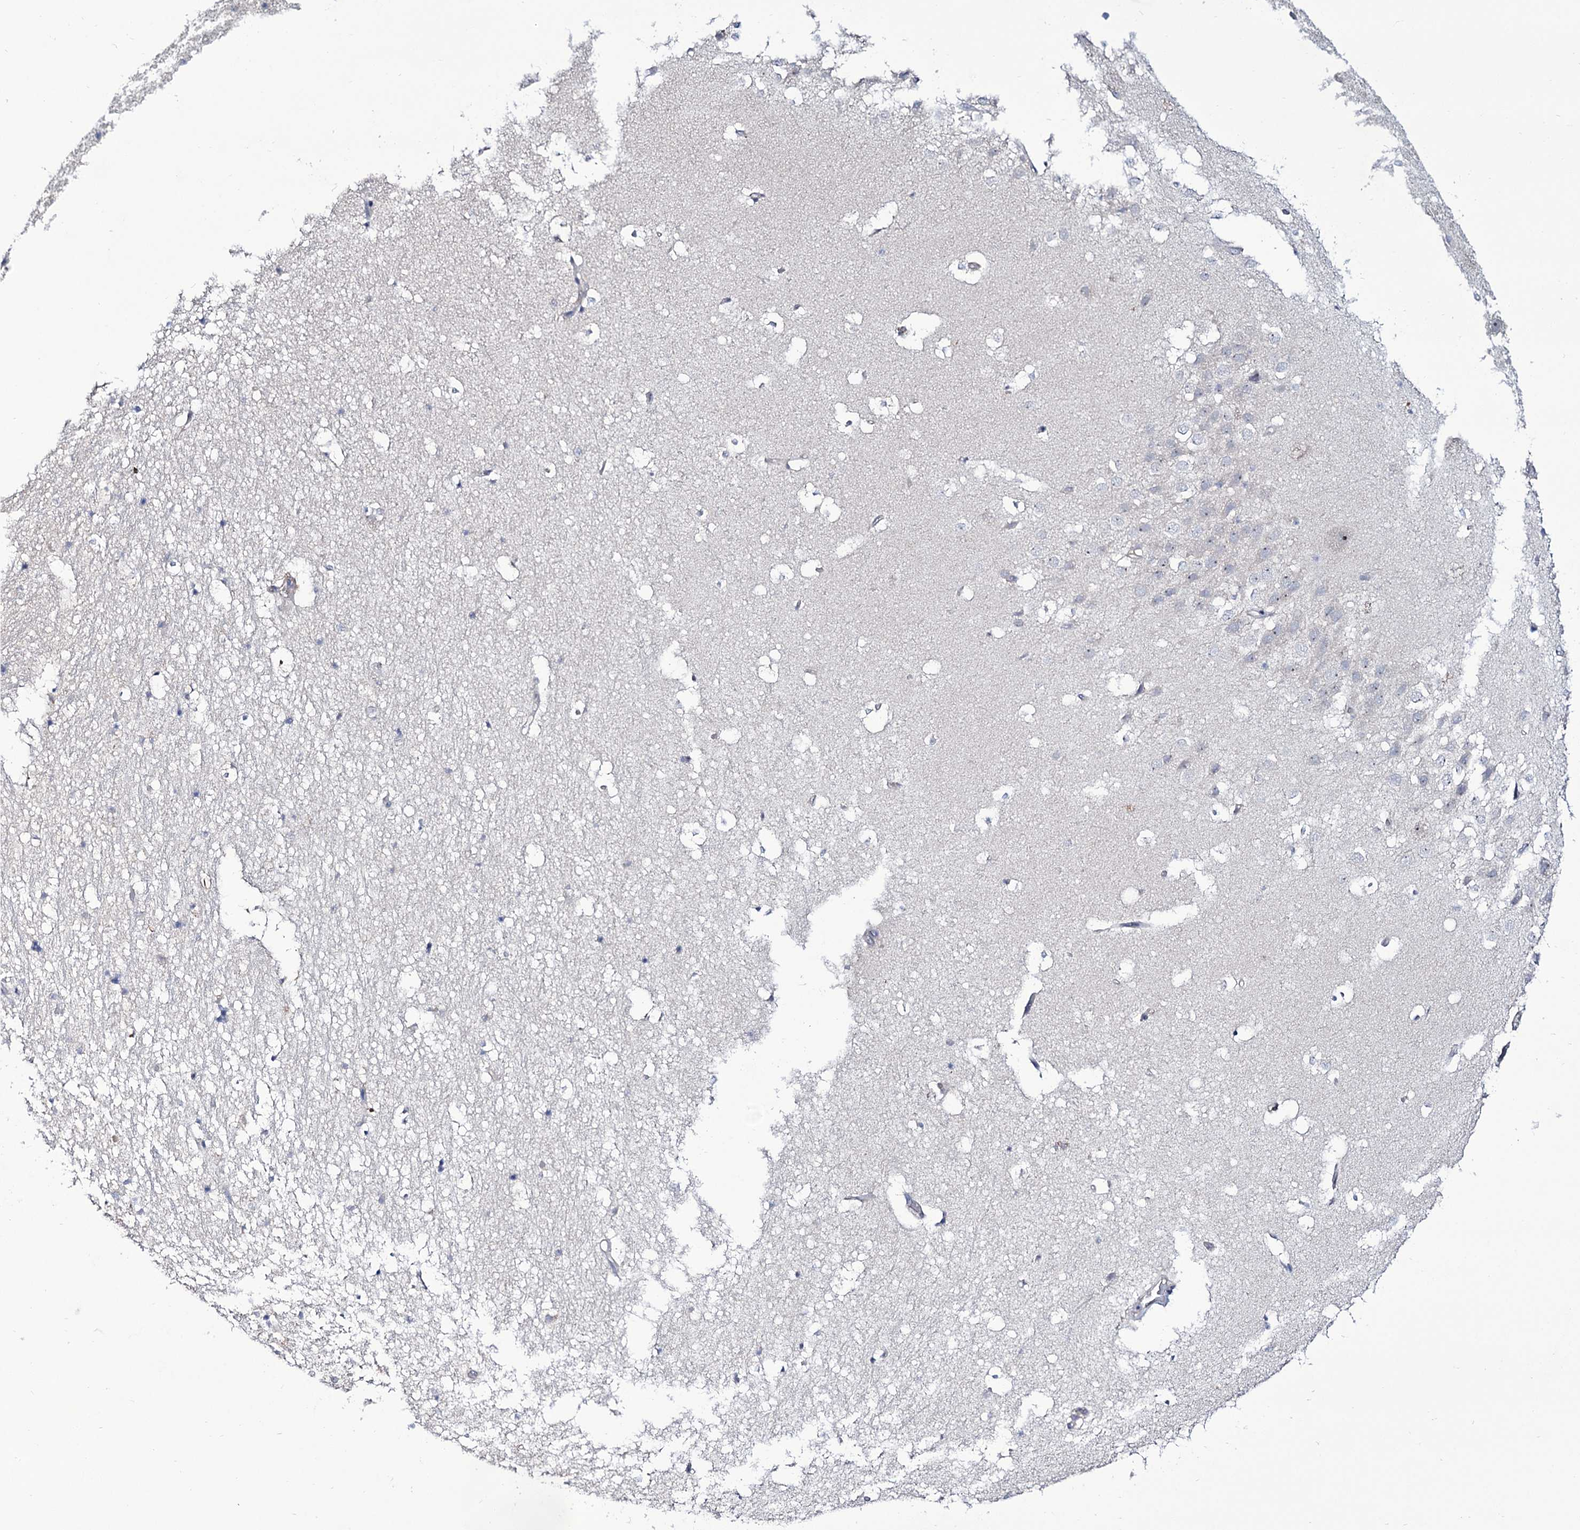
{"staining": {"intensity": "negative", "quantity": "none", "location": "none"}, "tissue": "hippocampus", "cell_type": "Glial cells", "image_type": "normal", "snomed": [{"axis": "morphology", "description": "Normal tissue, NOS"}, {"axis": "topography", "description": "Hippocampus"}], "caption": "Immunohistochemistry histopathology image of unremarkable hippocampus: hippocampus stained with DAB (3,3'-diaminobenzidine) reveals no significant protein positivity in glial cells. (Immunohistochemistry, brightfield microscopy, high magnification).", "gene": "SEC24A", "patient": {"sex": "female", "age": 52}}